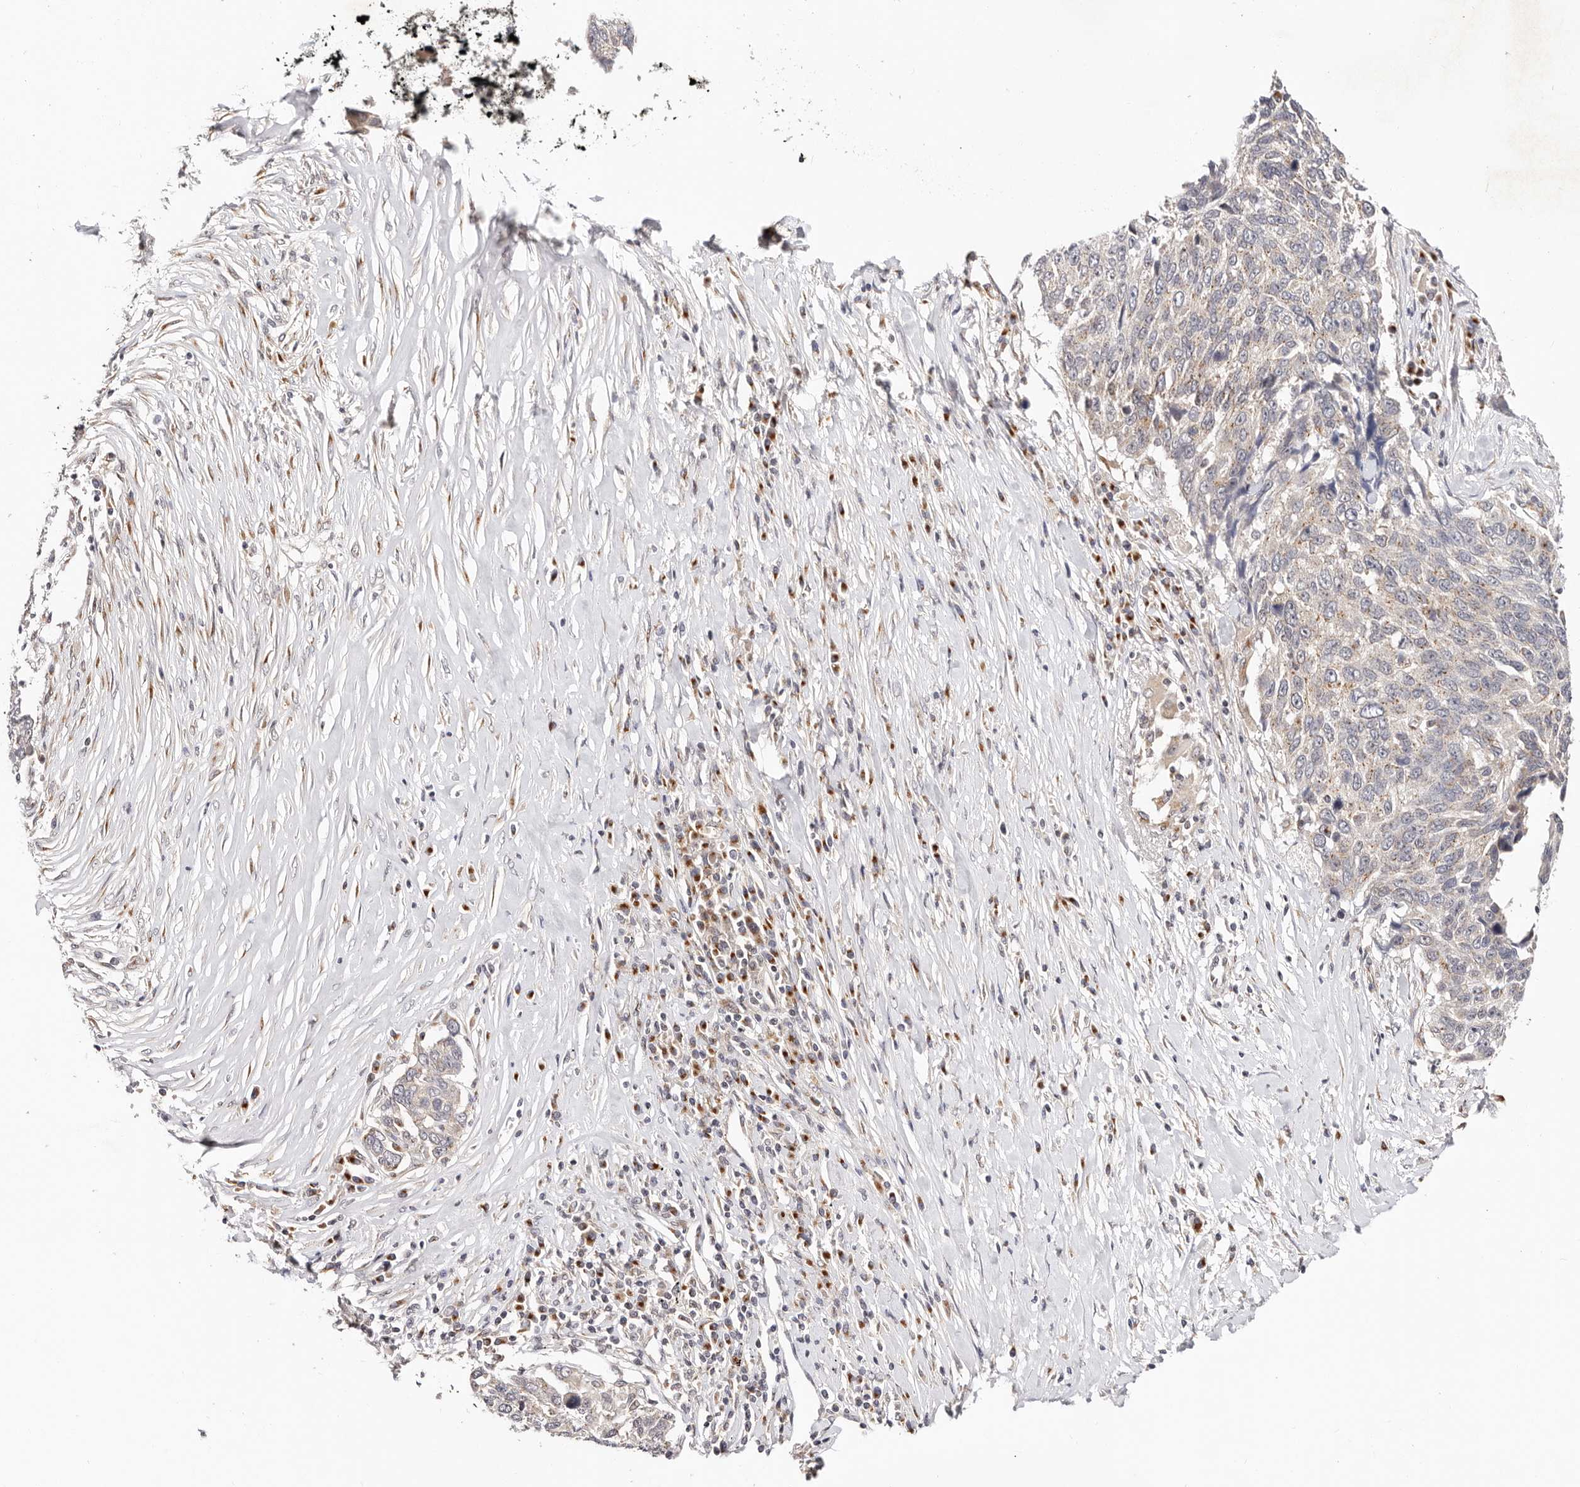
{"staining": {"intensity": "moderate", "quantity": "<25%", "location": "cytoplasmic/membranous"}, "tissue": "lung cancer", "cell_type": "Tumor cells", "image_type": "cancer", "snomed": [{"axis": "morphology", "description": "Squamous cell carcinoma, NOS"}, {"axis": "topography", "description": "Lung"}], "caption": "Immunohistochemical staining of lung cancer (squamous cell carcinoma) demonstrates low levels of moderate cytoplasmic/membranous expression in about <25% of tumor cells. (DAB IHC, brown staining for protein, blue staining for nuclei).", "gene": "VIPAS39", "patient": {"sex": "male", "age": 66}}